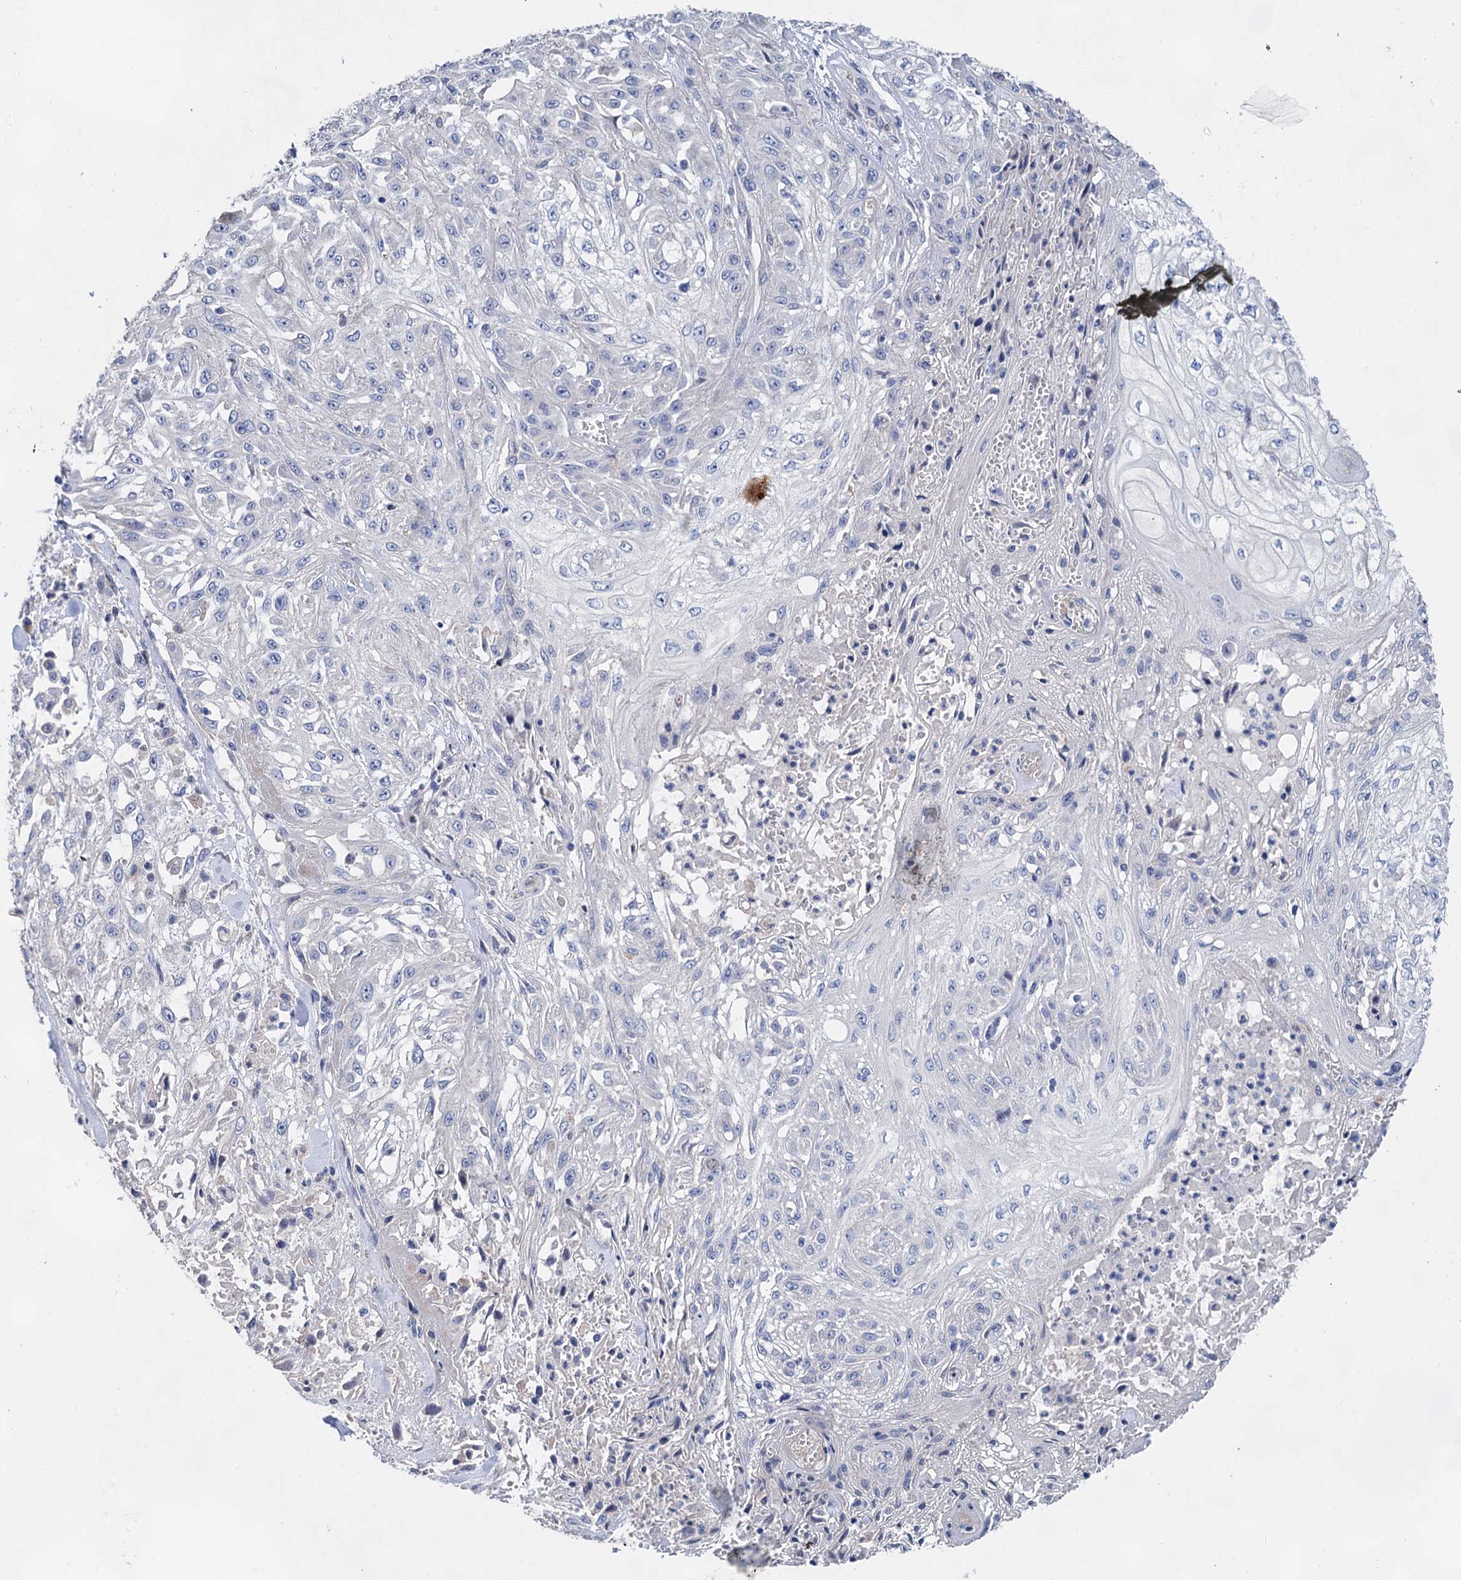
{"staining": {"intensity": "negative", "quantity": "none", "location": "none"}, "tissue": "skin cancer", "cell_type": "Tumor cells", "image_type": "cancer", "snomed": [{"axis": "morphology", "description": "Squamous cell carcinoma, NOS"}, {"axis": "morphology", "description": "Squamous cell carcinoma, metastatic, NOS"}, {"axis": "topography", "description": "Skin"}, {"axis": "topography", "description": "Lymph node"}], "caption": "Immunohistochemistry of skin cancer displays no expression in tumor cells. (DAB (3,3'-diaminobenzidine) immunohistochemistry (IHC) visualized using brightfield microscopy, high magnification).", "gene": "GPR155", "patient": {"sex": "male", "age": 75}}